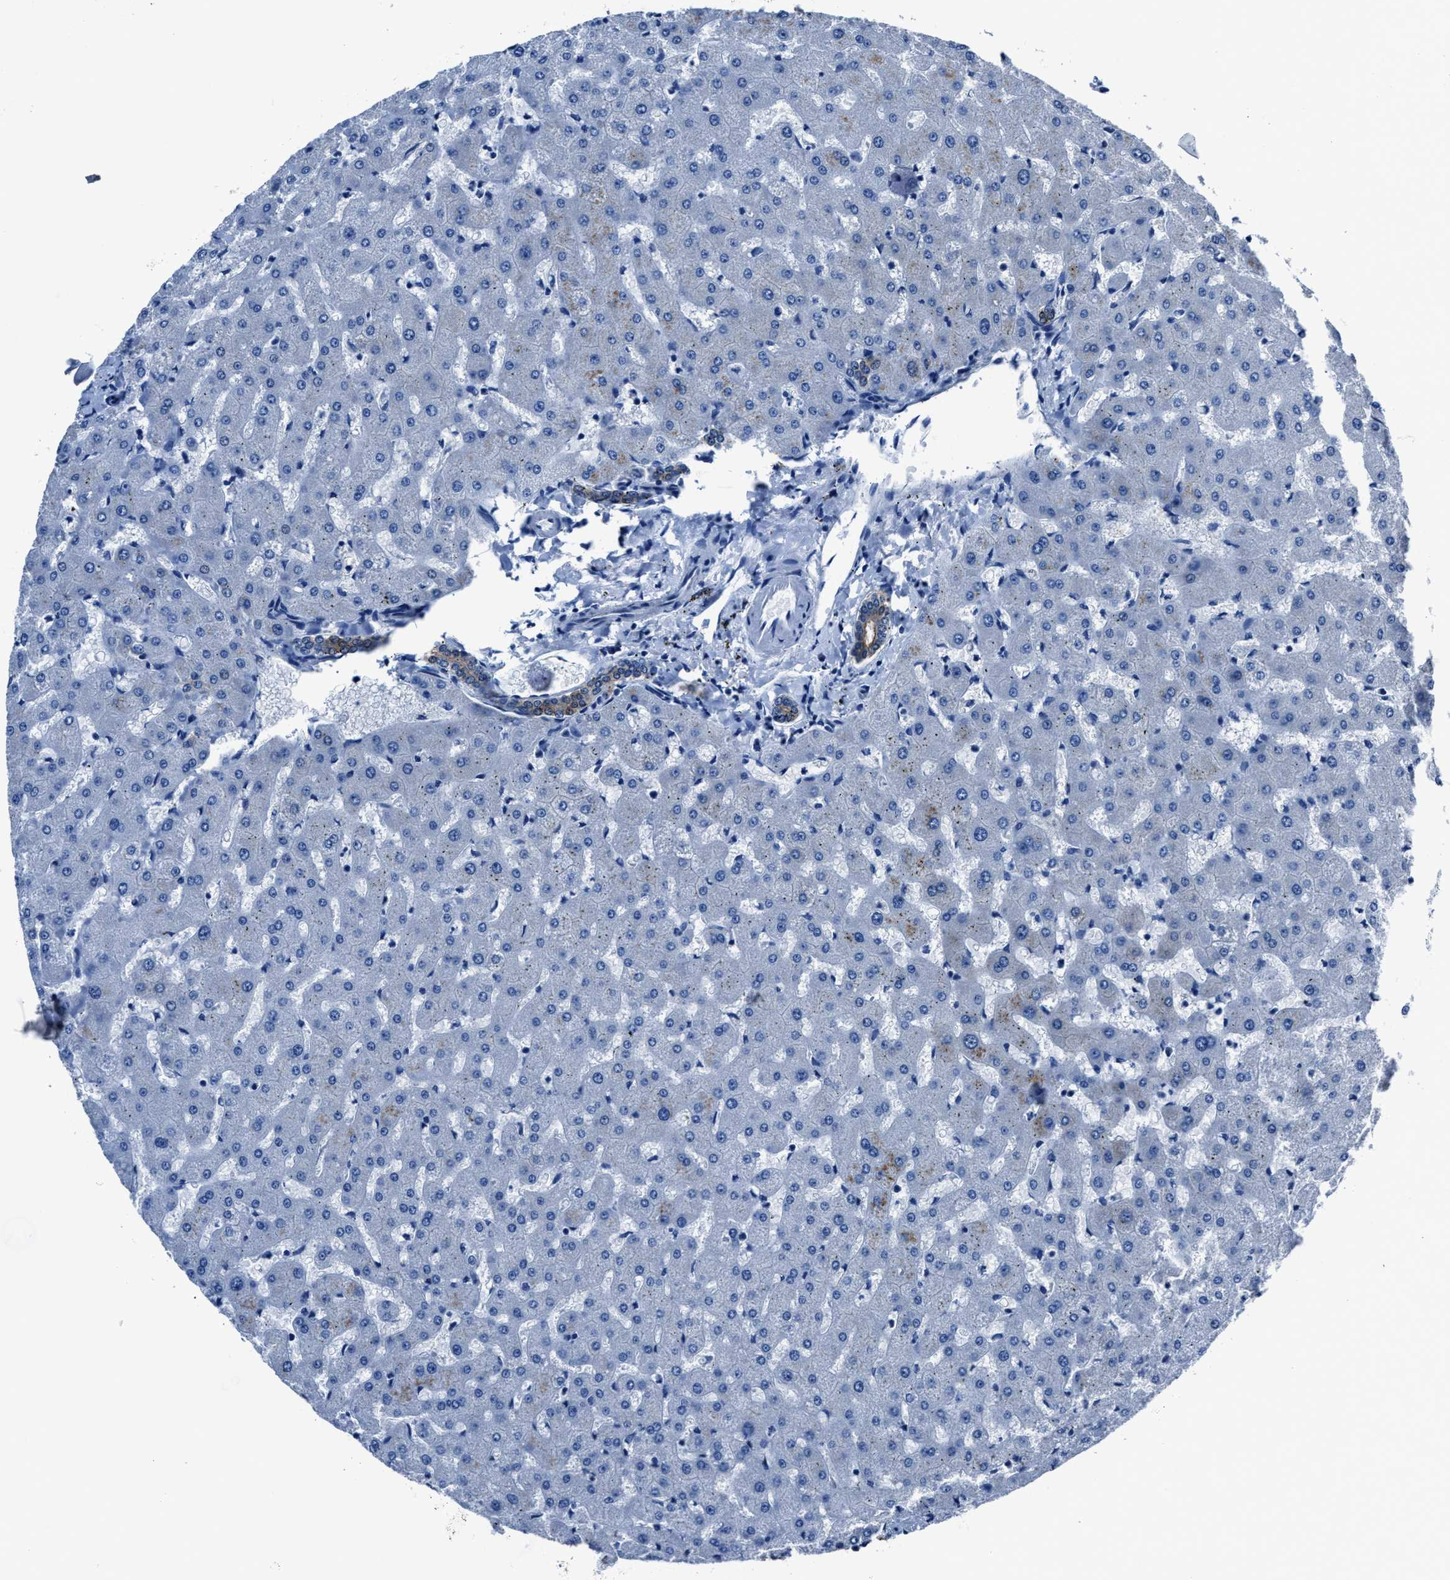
{"staining": {"intensity": "weak", "quantity": ">75%", "location": "cytoplasmic/membranous"}, "tissue": "liver", "cell_type": "Cholangiocytes", "image_type": "normal", "snomed": [{"axis": "morphology", "description": "Normal tissue, NOS"}, {"axis": "topography", "description": "Liver"}], "caption": "A micrograph of human liver stained for a protein reveals weak cytoplasmic/membranous brown staining in cholangiocytes. Nuclei are stained in blue.", "gene": "LMO7", "patient": {"sex": "female", "age": 63}}